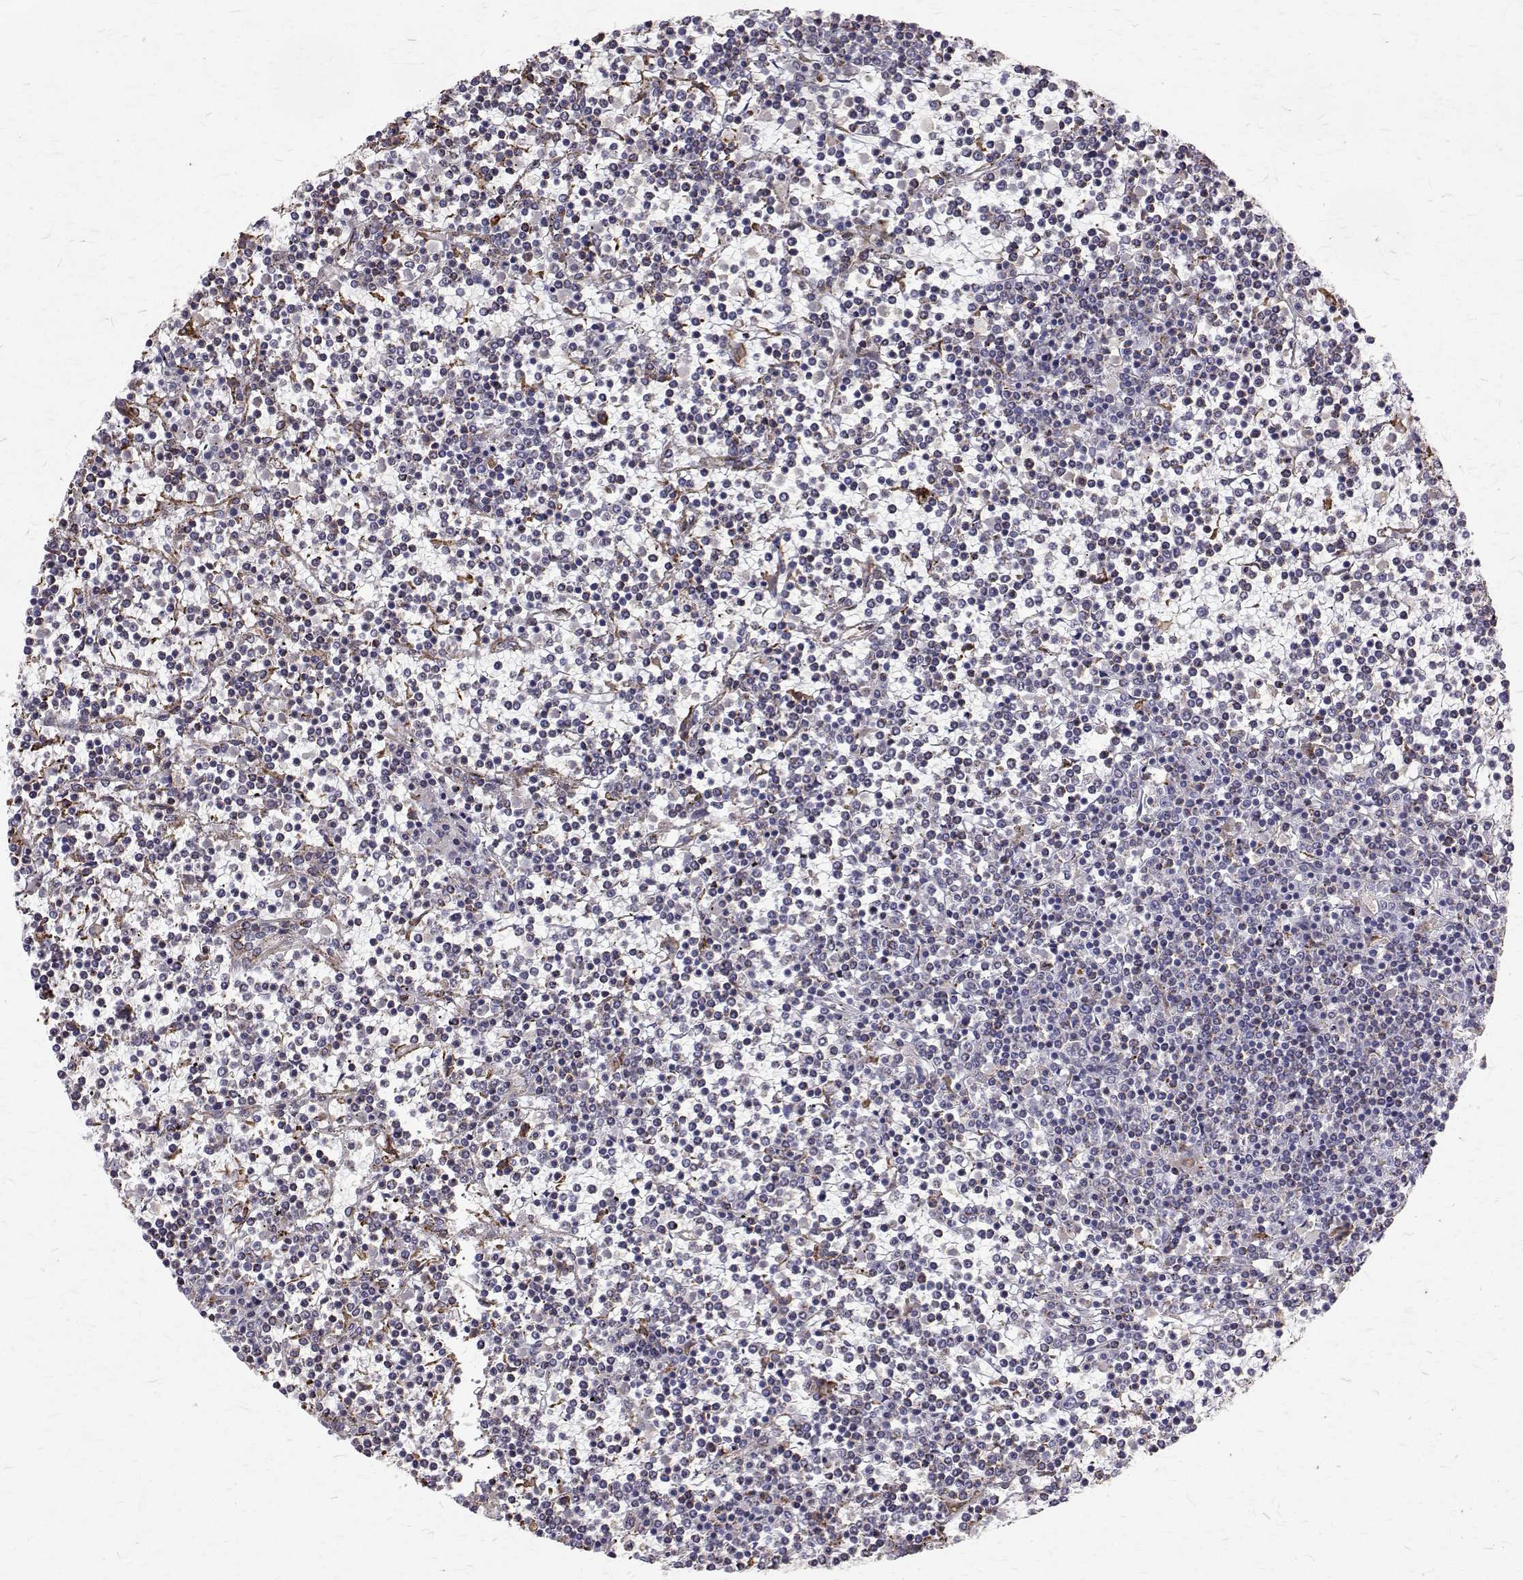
{"staining": {"intensity": "negative", "quantity": "none", "location": "none"}, "tissue": "lymphoma", "cell_type": "Tumor cells", "image_type": "cancer", "snomed": [{"axis": "morphology", "description": "Malignant lymphoma, non-Hodgkin's type, Low grade"}, {"axis": "topography", "description": "Spleen"}], "caption": "Immunohistochemical staining of low-grade malignant lymphoma, non-Hodgkin's type demonstrates no significant staining in tumor cells.", "gene": "TPP1", "patient": {"sex": "female", "age": 19}}